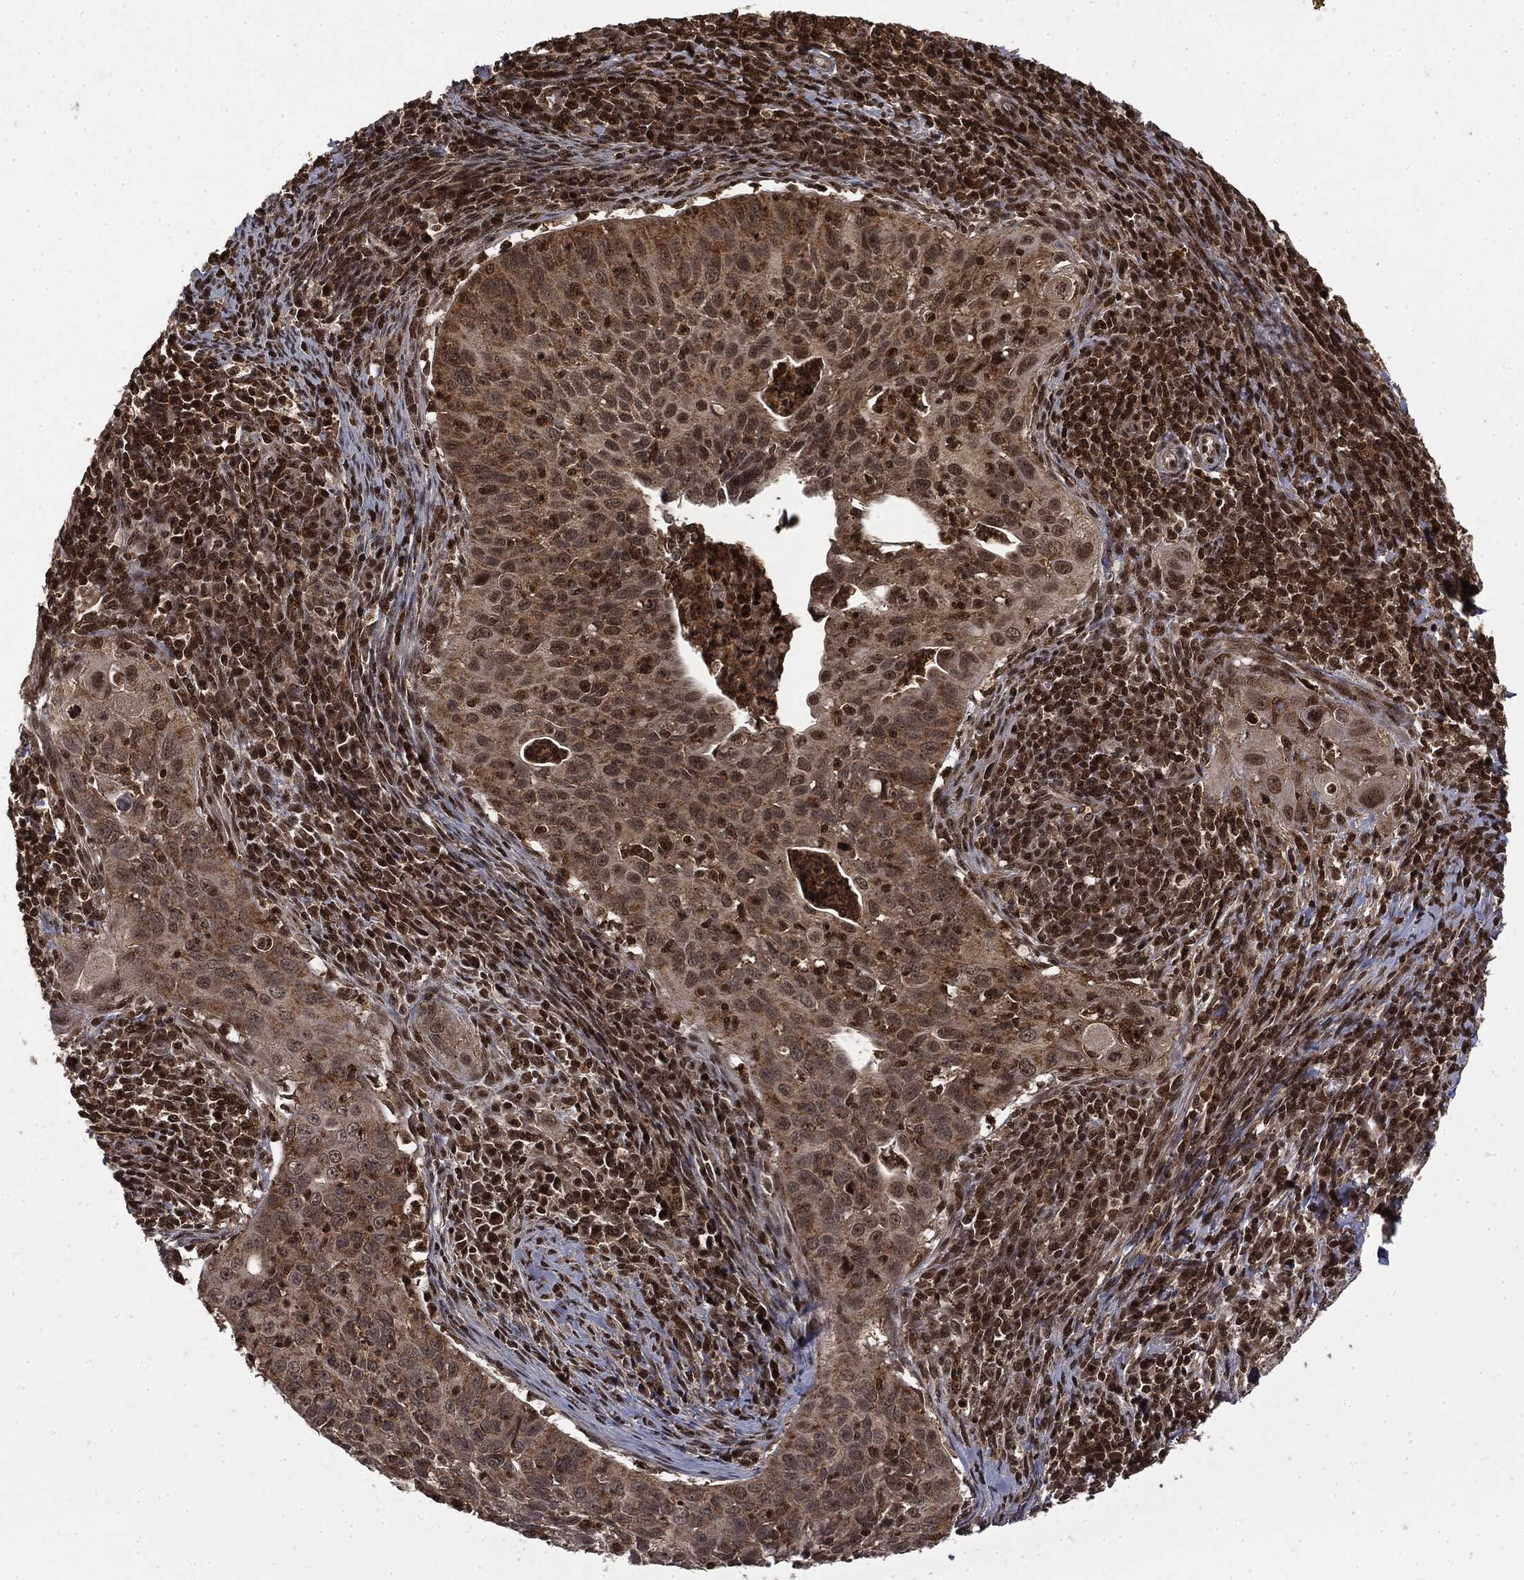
{"staining": {"intensity": "weak", "quantity": "<25%", "location": "cytoplasmic/membranous,nuclear"}, "tissue": "cervical cancer", "cell_type": "Tumor cells", "image_type": "cancer", "snomed": [{"axis": "morphology", "description": "Squamous cell carcinoma, NOS"}, {"axis": "topography", "description": "Cervix"}], "caption": "Immunohistochemistry of cervical squamous cell carcinoma displays no positivity in tumor cells.", "gene": "CTDP1", "patient": {"sex": "female", "age": 26}}